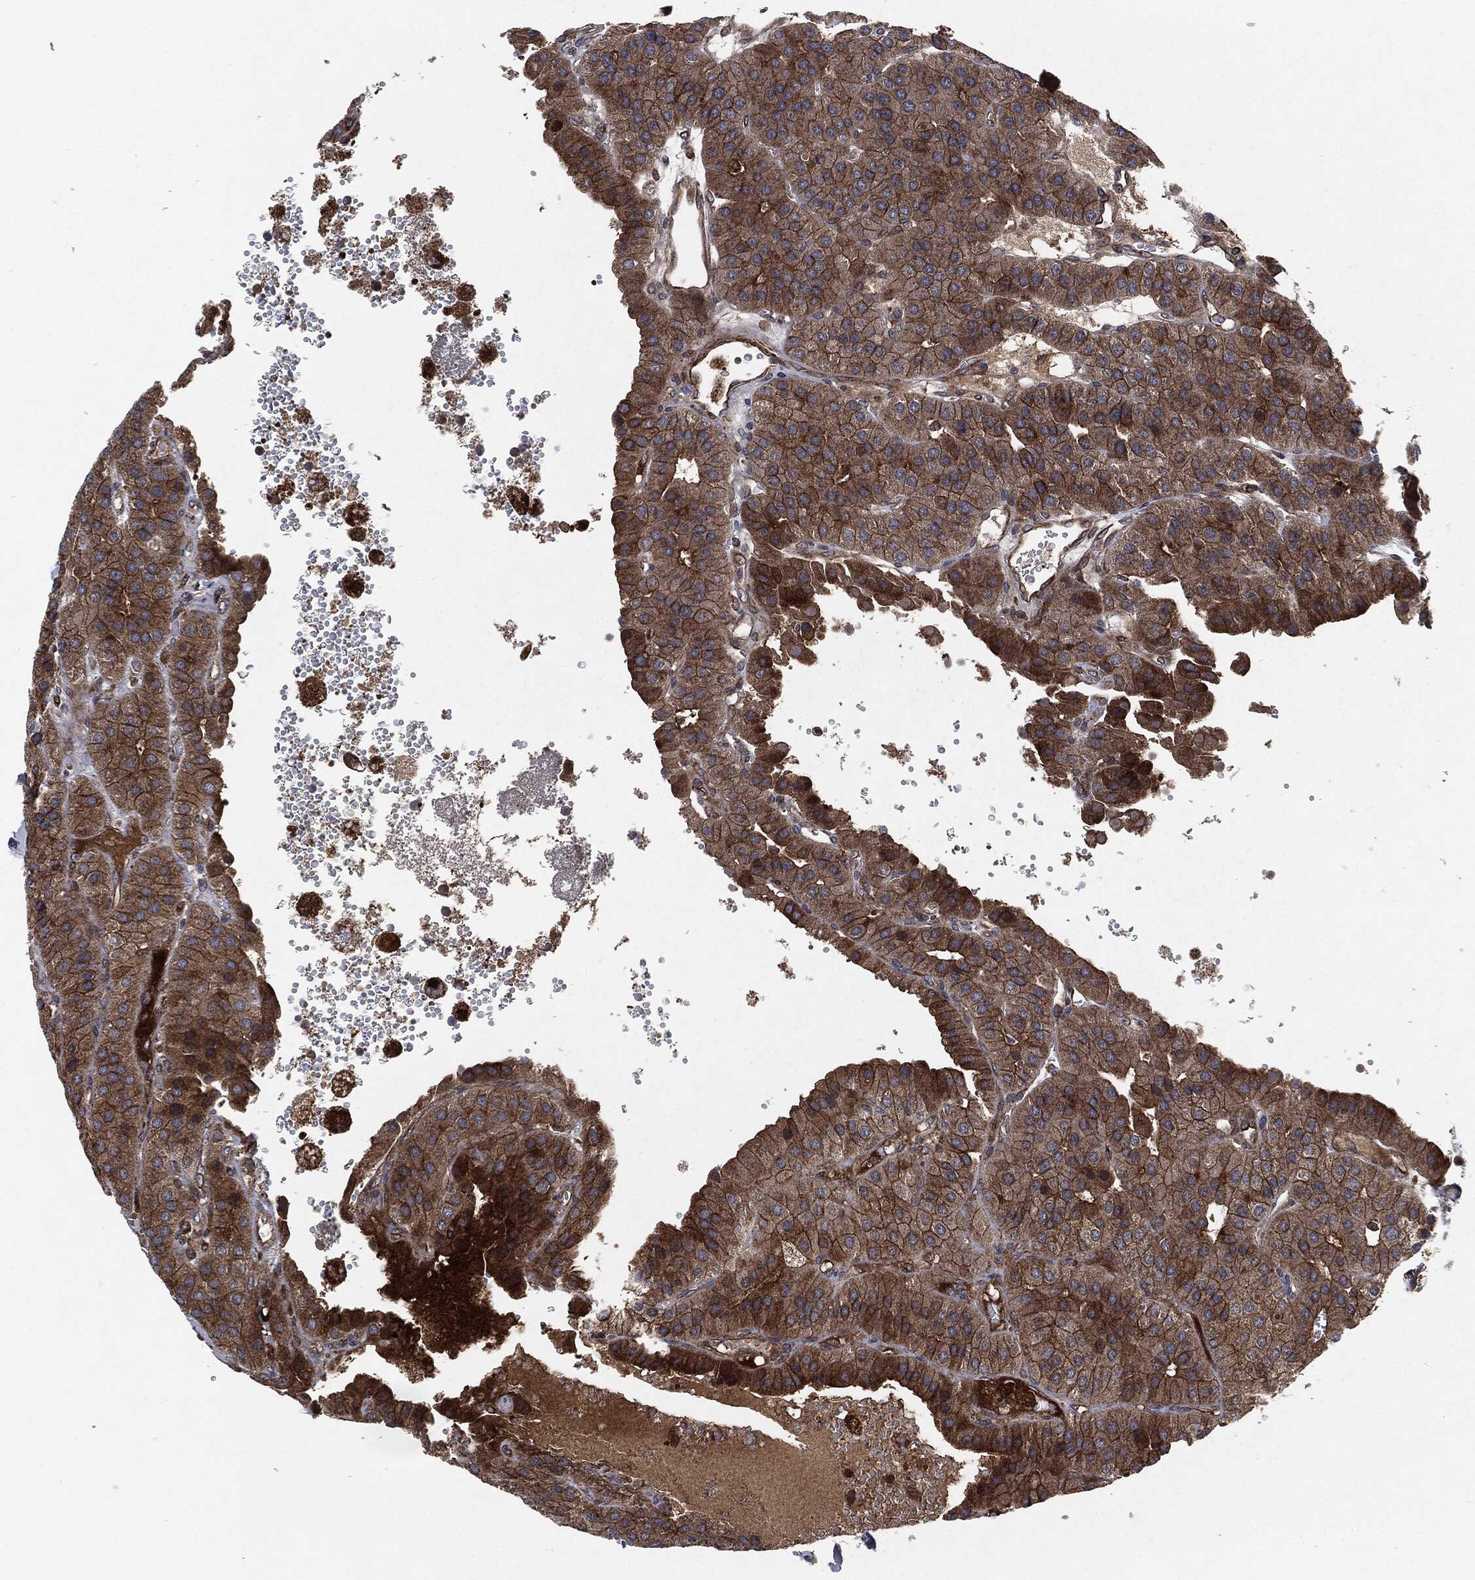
{"staining": {"intensity": "strong", "quantity": "<25%", "location": "cytoplasmic/membranous"}, "tissue": "parathyroid gland", "cell_type": "Glandular cells", "image_type": "normal", "snomed": [{"axis": "morphology", "description": "Normal tissue, NOS"}, {"axis": "morphology", "description": "Adenoma, NOS"}, {"axis": "topography", "description": "Parathyroid gland"}], "caption": "Parathyroid gland was stained to show a protein in brown. There is medium levels of strong cytoplasmic/membranous positivity in approximately <25% of glandular cells. The staining is performed using DAB (3,3'-diaminobenzidine) brown chromogen to label protein expression. The nuclei are counter-stained blue using hematoxylin.", "gene": "RAF1", "patient": {"sex": "female", "age": 86}}